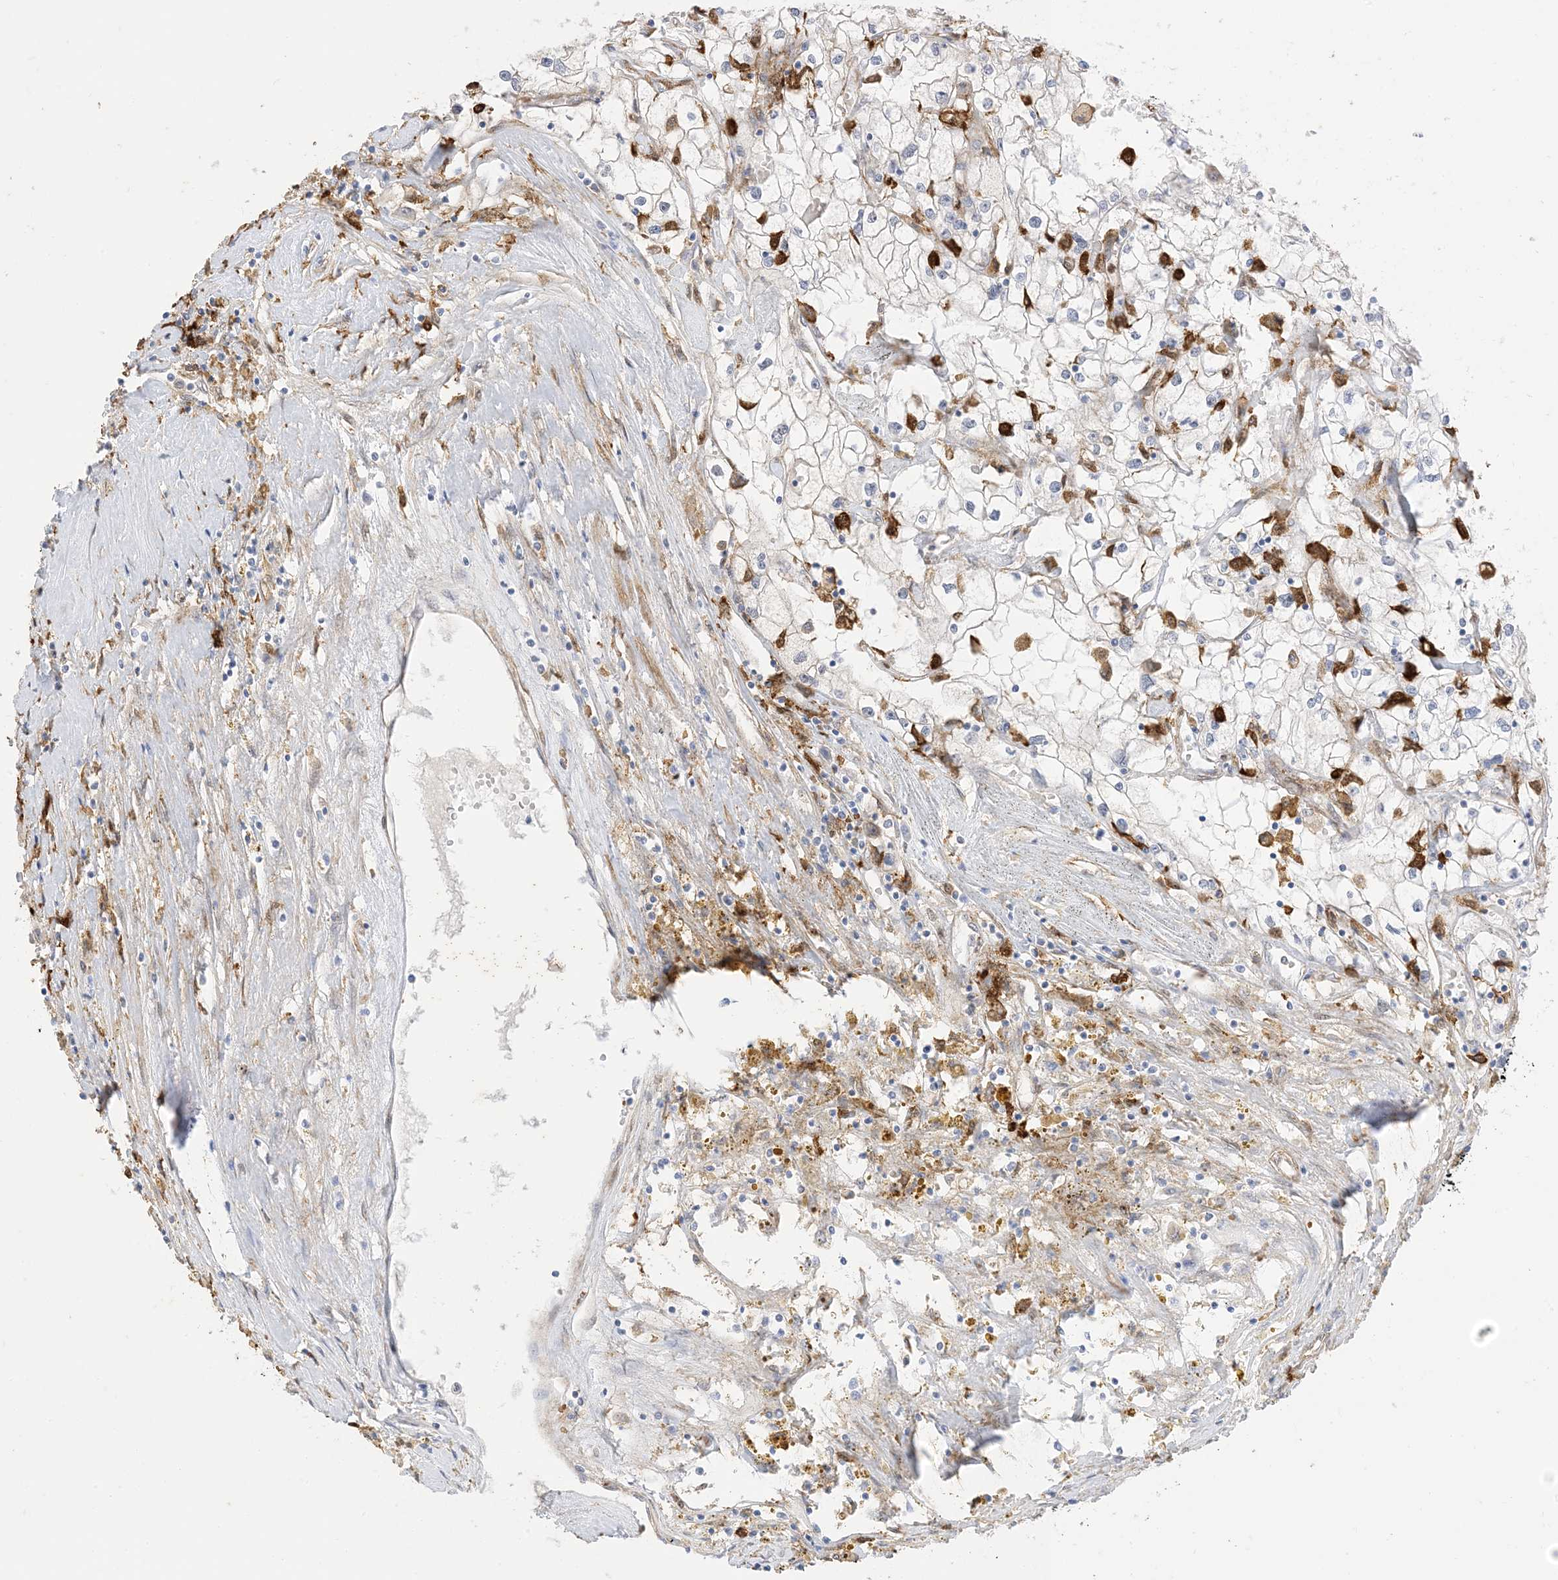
{"staining": {"intensity": "negative", "quantity": "none", "location": "none"}, "tissue": "renal cancer", "cell_type": "Tumor cells", "image_type": "cancer", "snomed": [{"axis": "morphology", "description": "Adenocarcinoma, NOS"}, {"axis": "topography", "description": "Kidney"}], "caption": "IHC histopathology image of neoplastic tissue: renal cancer (adenocarcinoma) stained with DAB reveals no significant protein expression in tumor cells.", "gene": "GSN", "patient": {"sex": "male", "age": 56}}